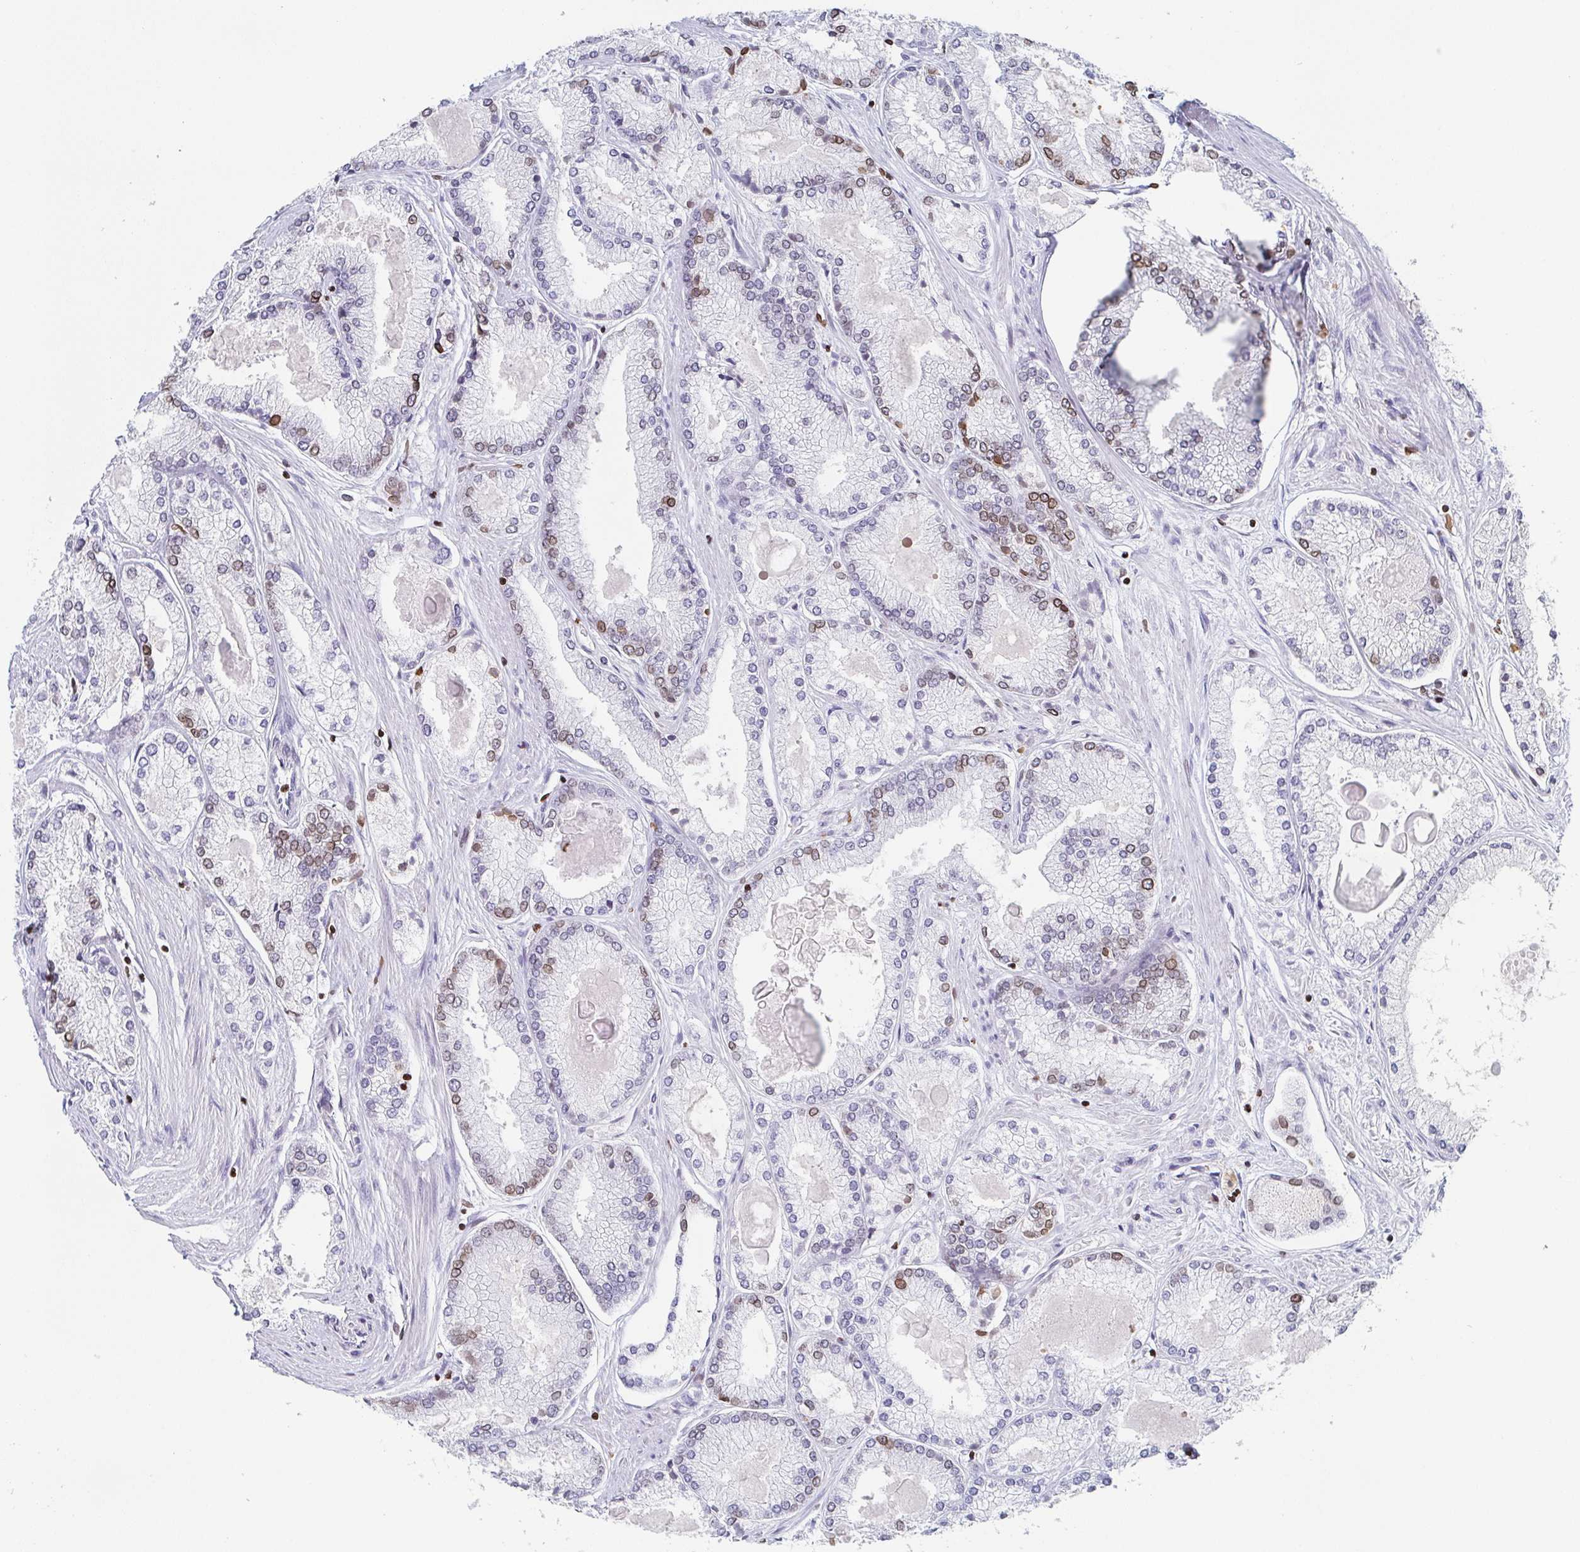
{"staining": {"intensity": "weak", "quantity": "<25%", "location": "cytoplasmic/membranous,nuclear"}, "tissue": "prostate cancer", "cell_type": "Tumor cells", "image_type": "cancer", "snomed": [{"axis": "morphology", "description": "Adenocarcinoma, High grade"}, {"axis": "topography", "description": "Prostate"}], "caption": "IHC of human prostate cancer (high-grade adenocarcinoma) exhibits no expression in tumor cells.", "gene": "BTBD7", "patient": {"sex": "male", "age": 68}}